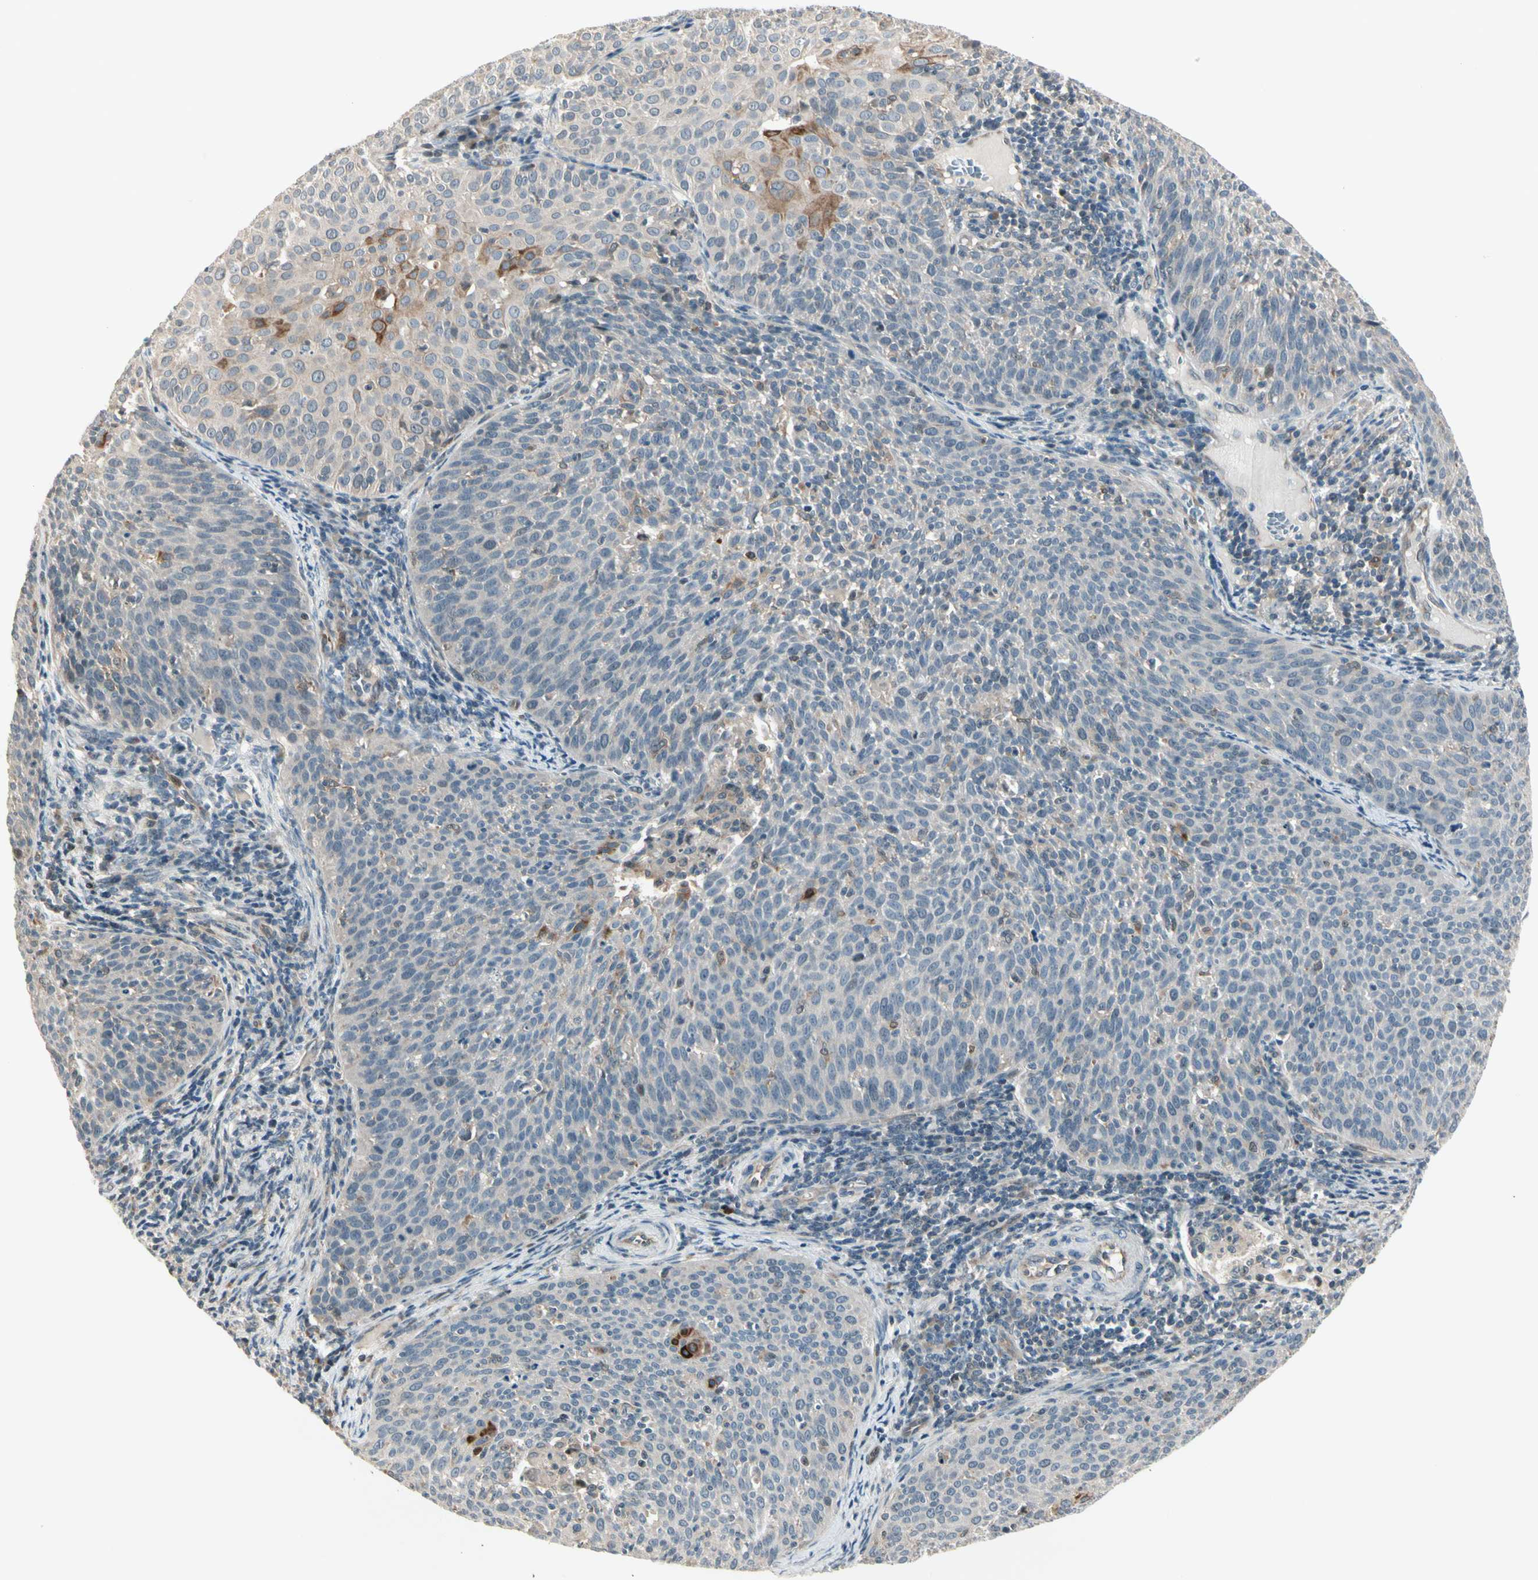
{"staining": {"intensity": "moderate", "quantity": "<25%", "location": "cytoplasmic/membranous"}, "tissue": "cervical cancer", "cell_type": "Tumor cells", "image_type": "cancer", "snomed": [{"axis": "morphology", "description": "Squamous cell carcinoma, NOS"}, {"axis": "topography", "description": "Cervix"}], "caption": "Cervical cancer (squamous cell carcinoma) stained with DAB (3,3'-diaminobenzidine) immunohistochemistry (IHC) exhibits low levels of moderate cytoplasmic/membranous expression in about <25% of tumor cells. Using DAB (3,3'-diaminobenzidine) (brown) and hematoxylin (blue) stains, captured at high magnification using brightfield microscopy.", "gene": "SVBP", "patient": {"sex": "female", "age": 38}}